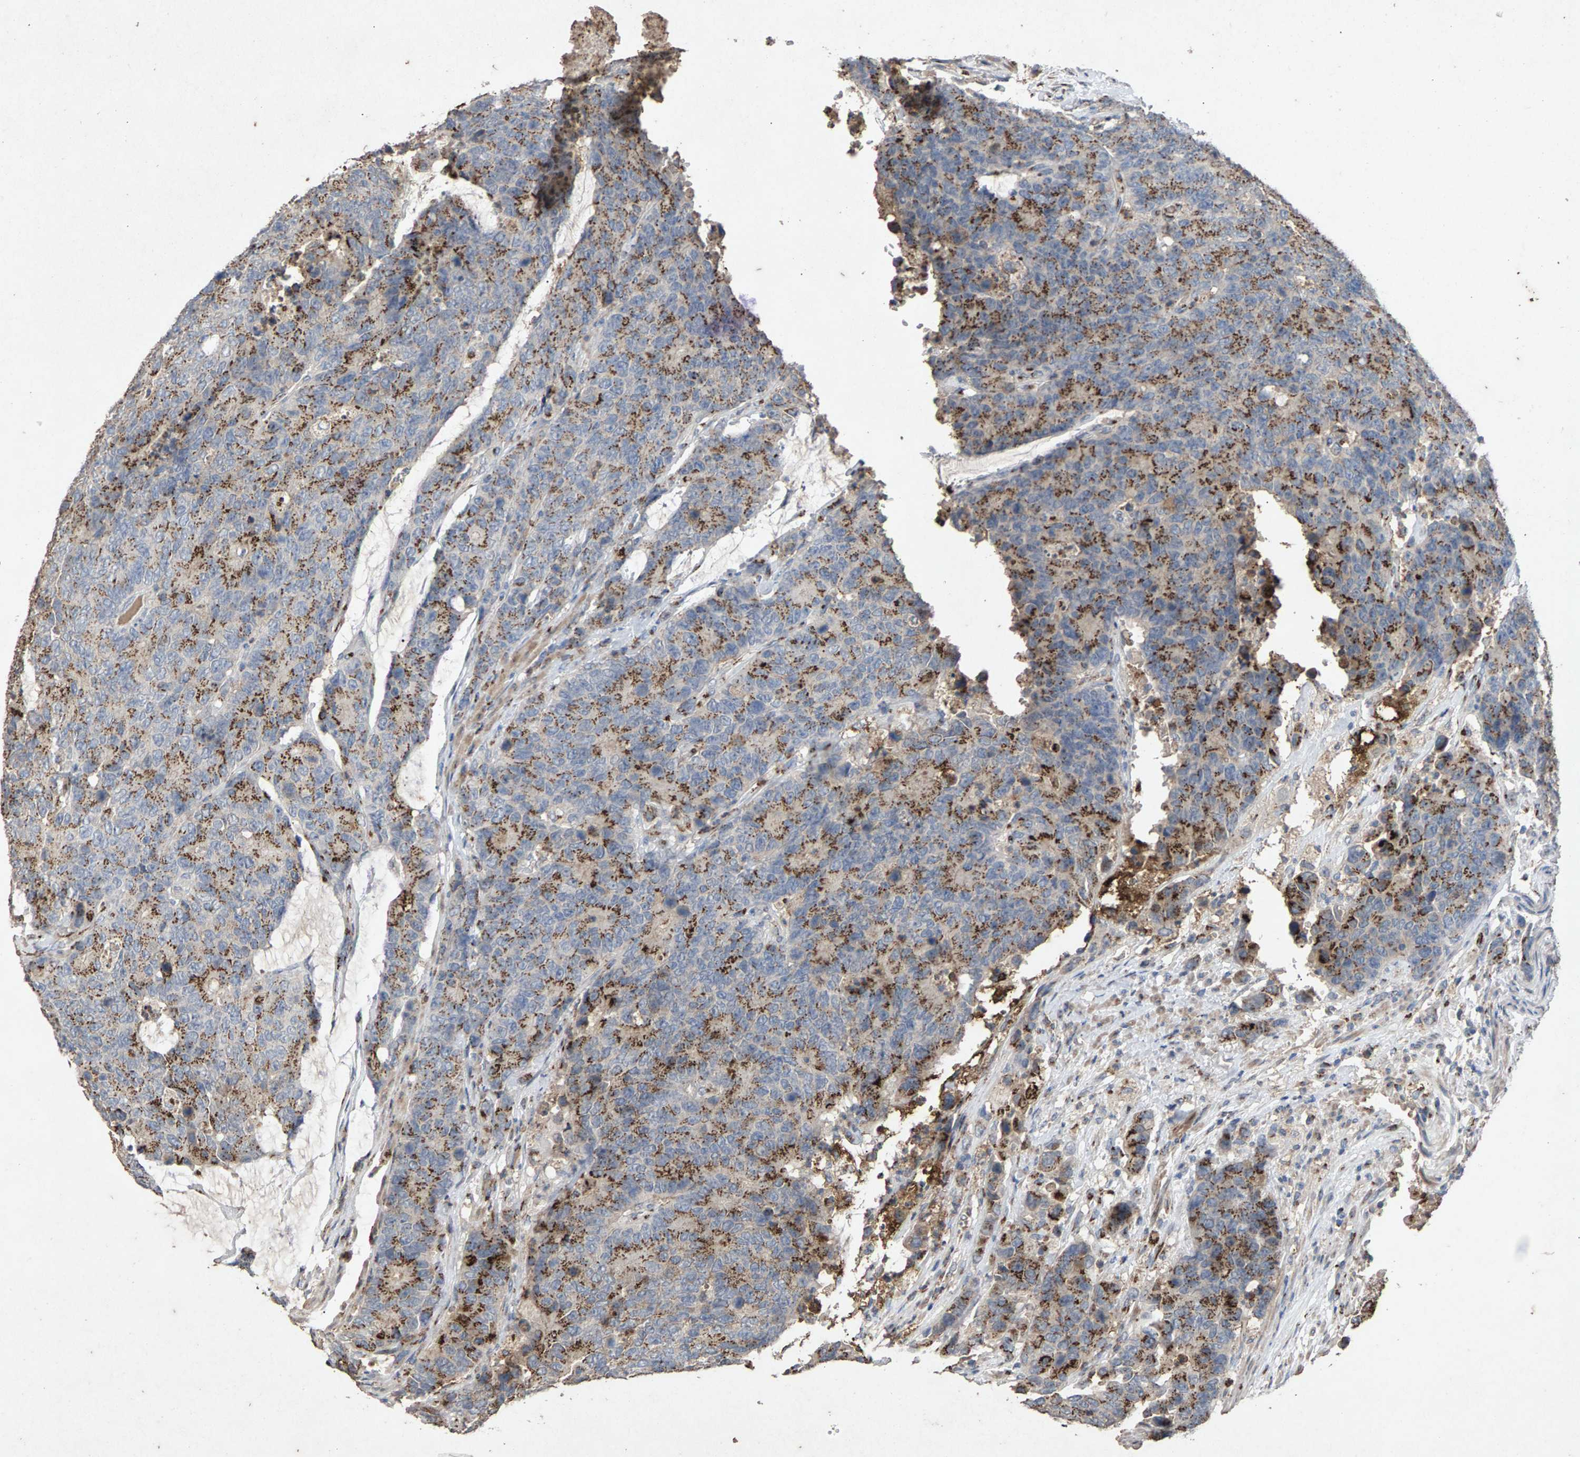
{"staining": {"intensity": "moderate", "quantity": ">75%", "location": "cytoplasmic/membranous"}, "tissue": "colorectal cancer", "cell_type": "Tumor cells", "image_type": "cancer", "snomed": [{"axis": "morphology", "description": "Adenocarcinoma, NOS"}, {"axis": "topography", "description": "Colon"}], "caption": "Colorectal adenocarcinoma was stained to show a protein in brown. There is medium levels of moderate cytoplasmic/membranous staining in about >75% of tumor cells.", "gene": "MAN2A1", "patient": {"sex": "female", "age": 86}}